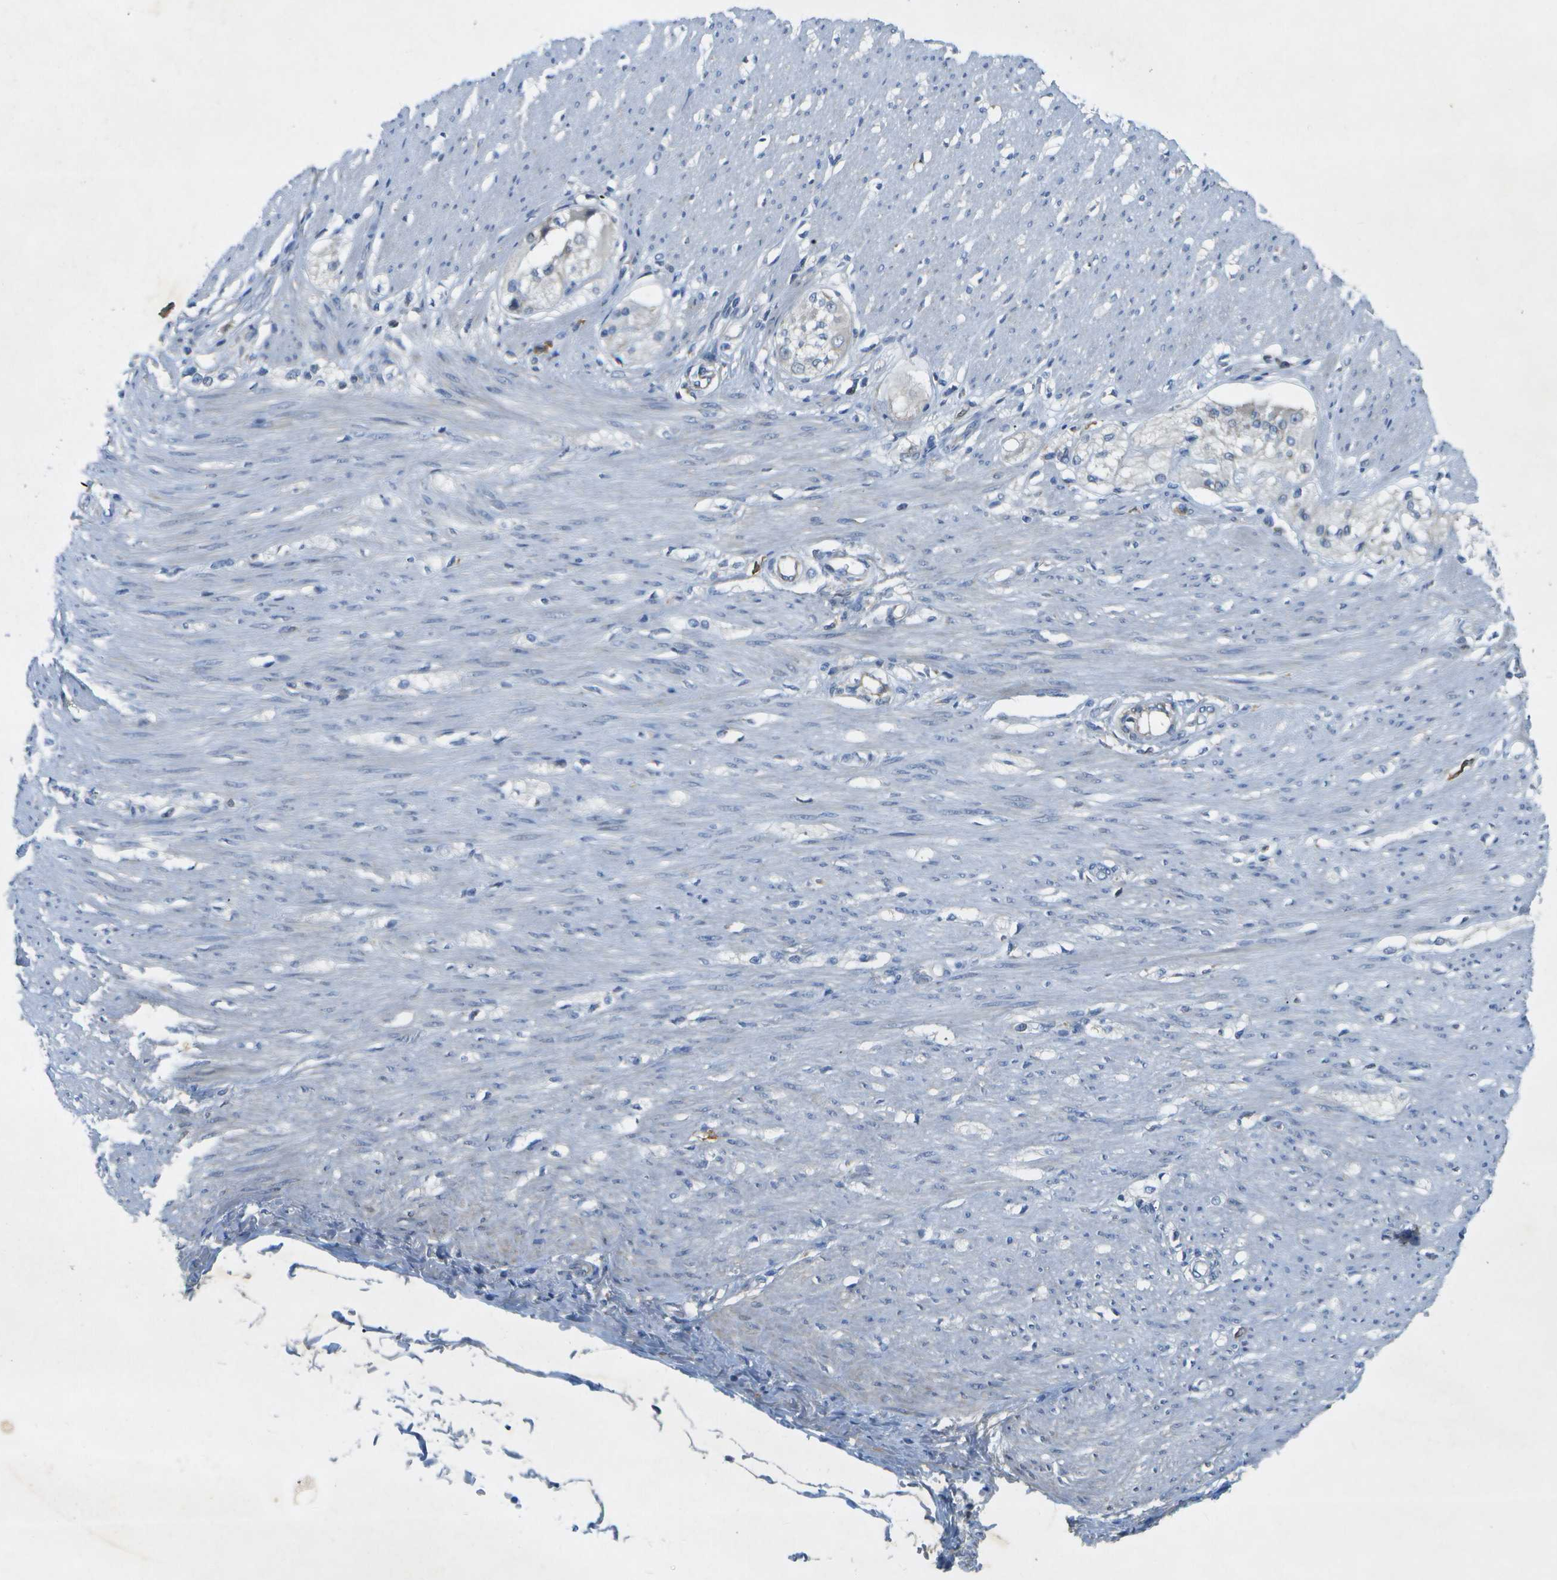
{"staining": {"intensity": "negative", "quantity": "none", "location": "none"}, "tissue": "adipose tissue", "cell_type": "Adipocytes", "image_type": "normal", "snomed": [{"axis": "morphology", "description": "Normal tissue, NOS"}, {"axis": "morphology", "description": "Adenocarcinoma, NOS"}, {"axis": "topography", "description": "Colon"}, {"axis": "topography", "description": "Peripheral nerve tissue"}], "caption": "Adipocytes are negative for brown protein staining in normal adipose tissue. (Stains: DAB (3,3'-diaminobenzidine) immunohistochemistry (IHC) with hematoxylin counter stain, Microscopy: brightfield microscopy at high magnification).", "gene": "WNK2", "patient": {"sex": "male", "age": 14}}